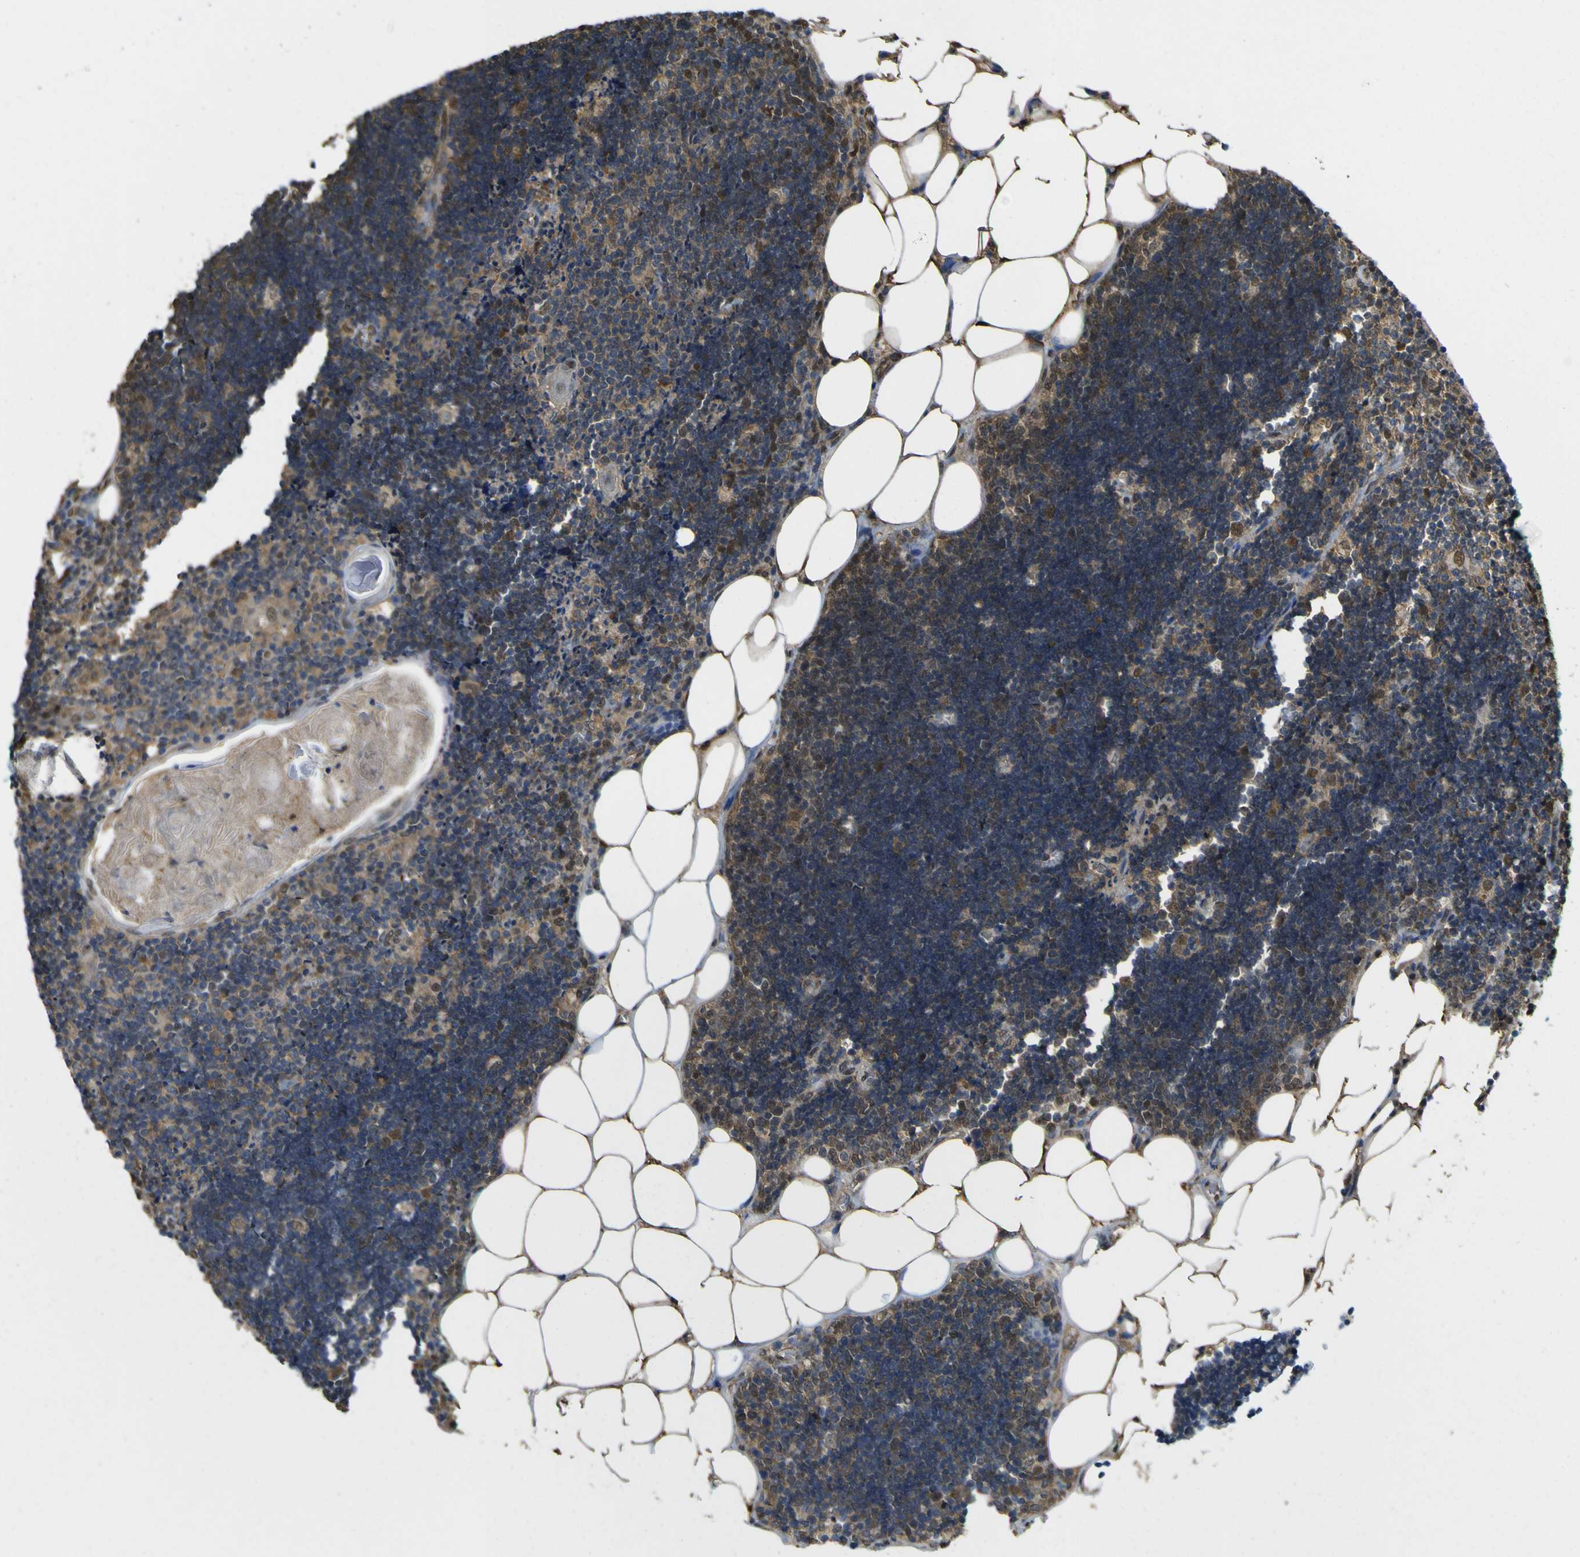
{"staining": {"intensity": "moderate", "quantity": ">75%", "location": "cytoplasmic/membranous"}, "tissue": "lymph node", "cell_type": "Germinal center cells", "image_type": "normal", "snomed": [{"axis": "morphology", "description": "Normal tissue, NOS"}, {"axis": "topography", "description": "Lymph node"}], "caption": "The immunohistochemical stain highlights moderate cytoplasmic/membranous expression in germinal center cells of normal lymph node. Immunohistochemistry stains the protein of interest in brown and the nuclei are stained blue.", "gene": "YWHAG", "patient": {"sex": "male", "age": 33}}